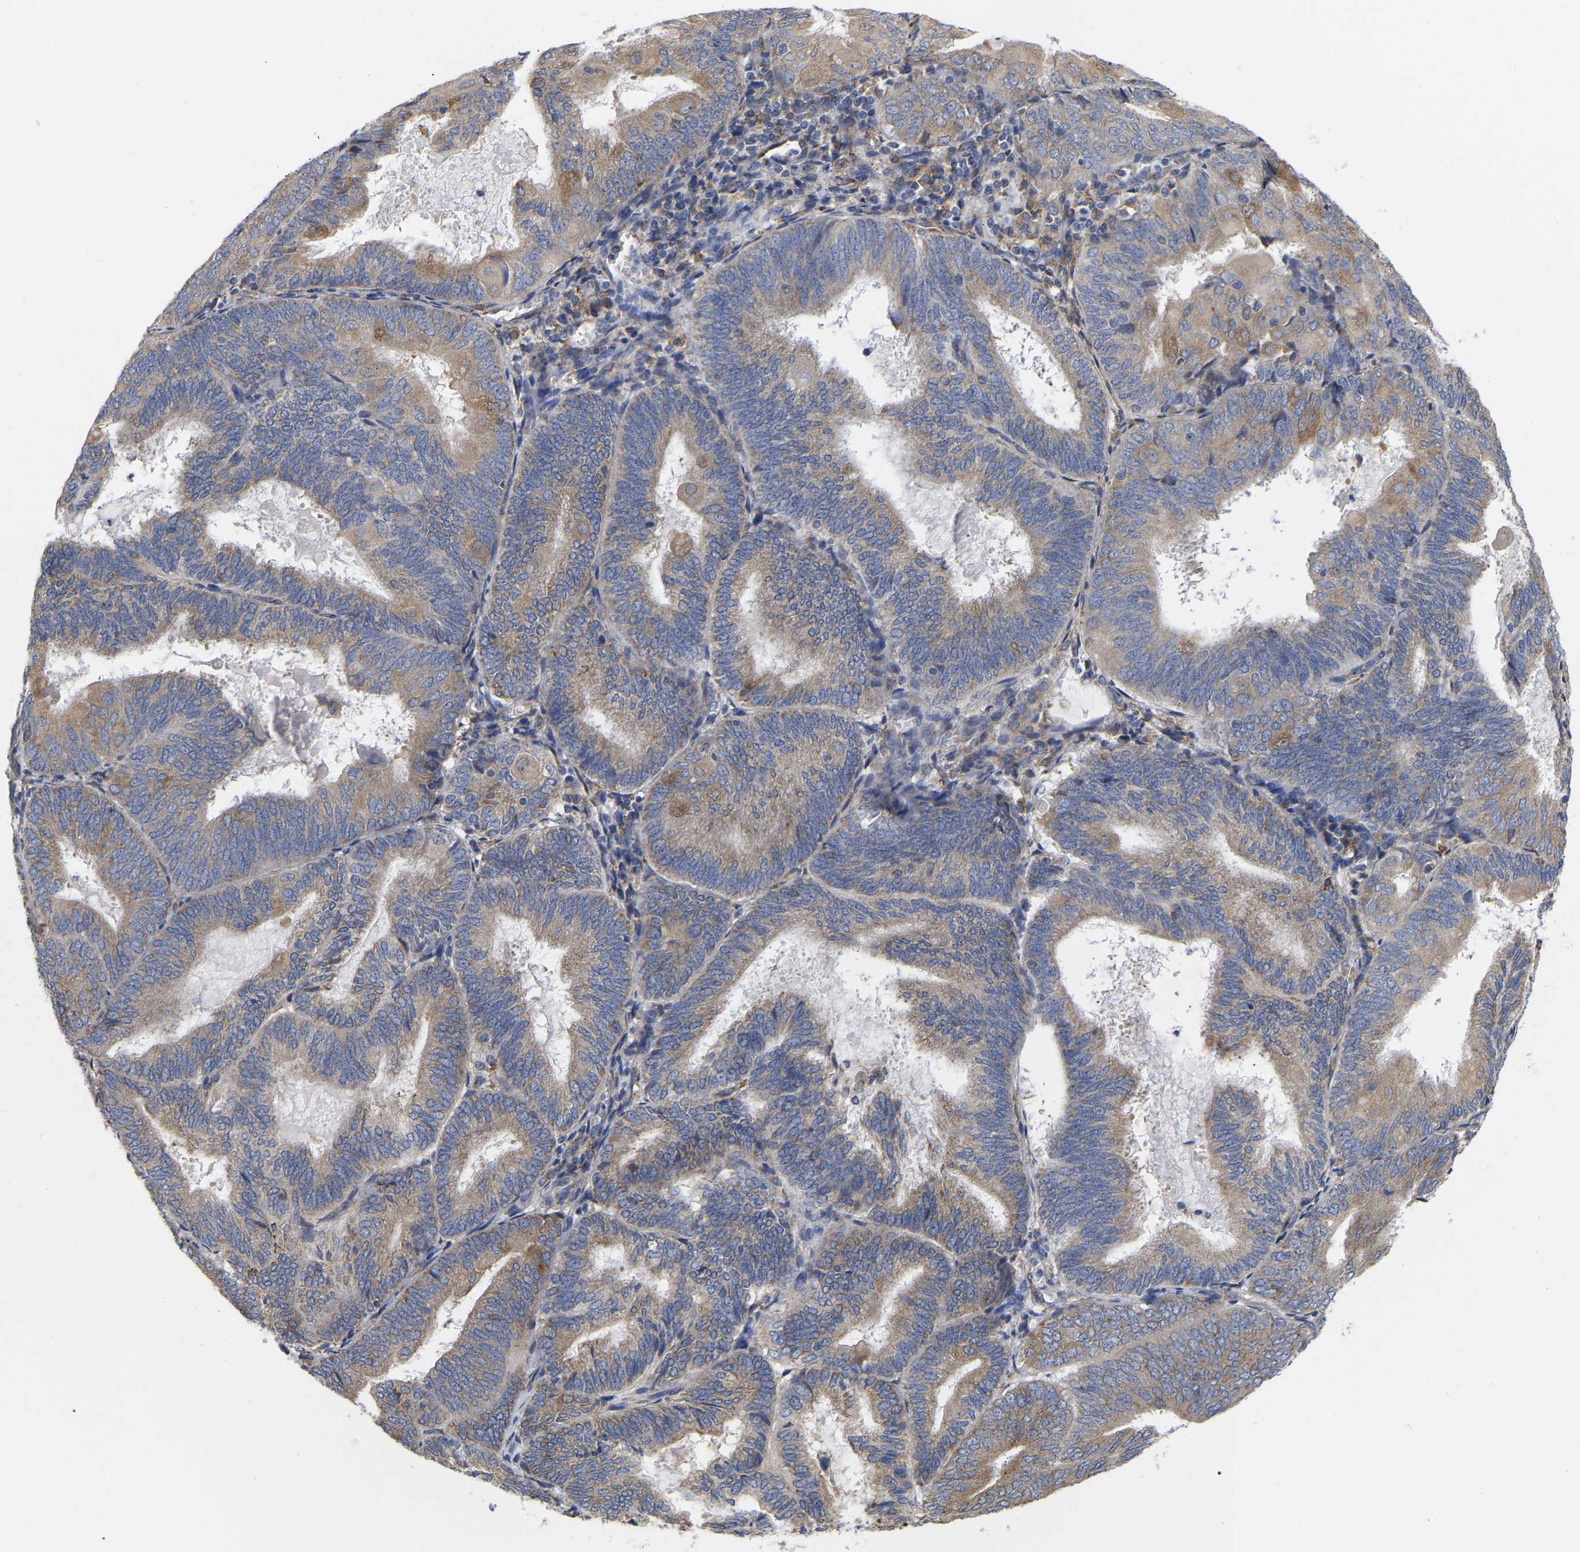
{"staining": {"intensity": "moderate", "quantity": ">75%", "location": "cytoplasmic/membranous"}, "tissue": "endometrial cancer", "cell_type": "Tumor cells", "image_type": "cancer", "snomed": [{"axis": "morphology", "description": "Adenocarcinoma, NOS"}, {"axis": "topography", "description": "Endometrium"}], "caption": "Immunohistochemistry (IHC) (DAB (3,3'-diaminobenzidine)) staining of adenocarcinoma (endometrial) displays moderate cytoplasmic/membranous protein expression in approximately >75% of tumor cells. The staining was performed using DAB to visualize the protein expression in brown, while the nuclei were stained in blue with hematoxylin (Magnification: 20x).", "gene": "CFAP298", "patient": {"sex": "female", "age": 81}}